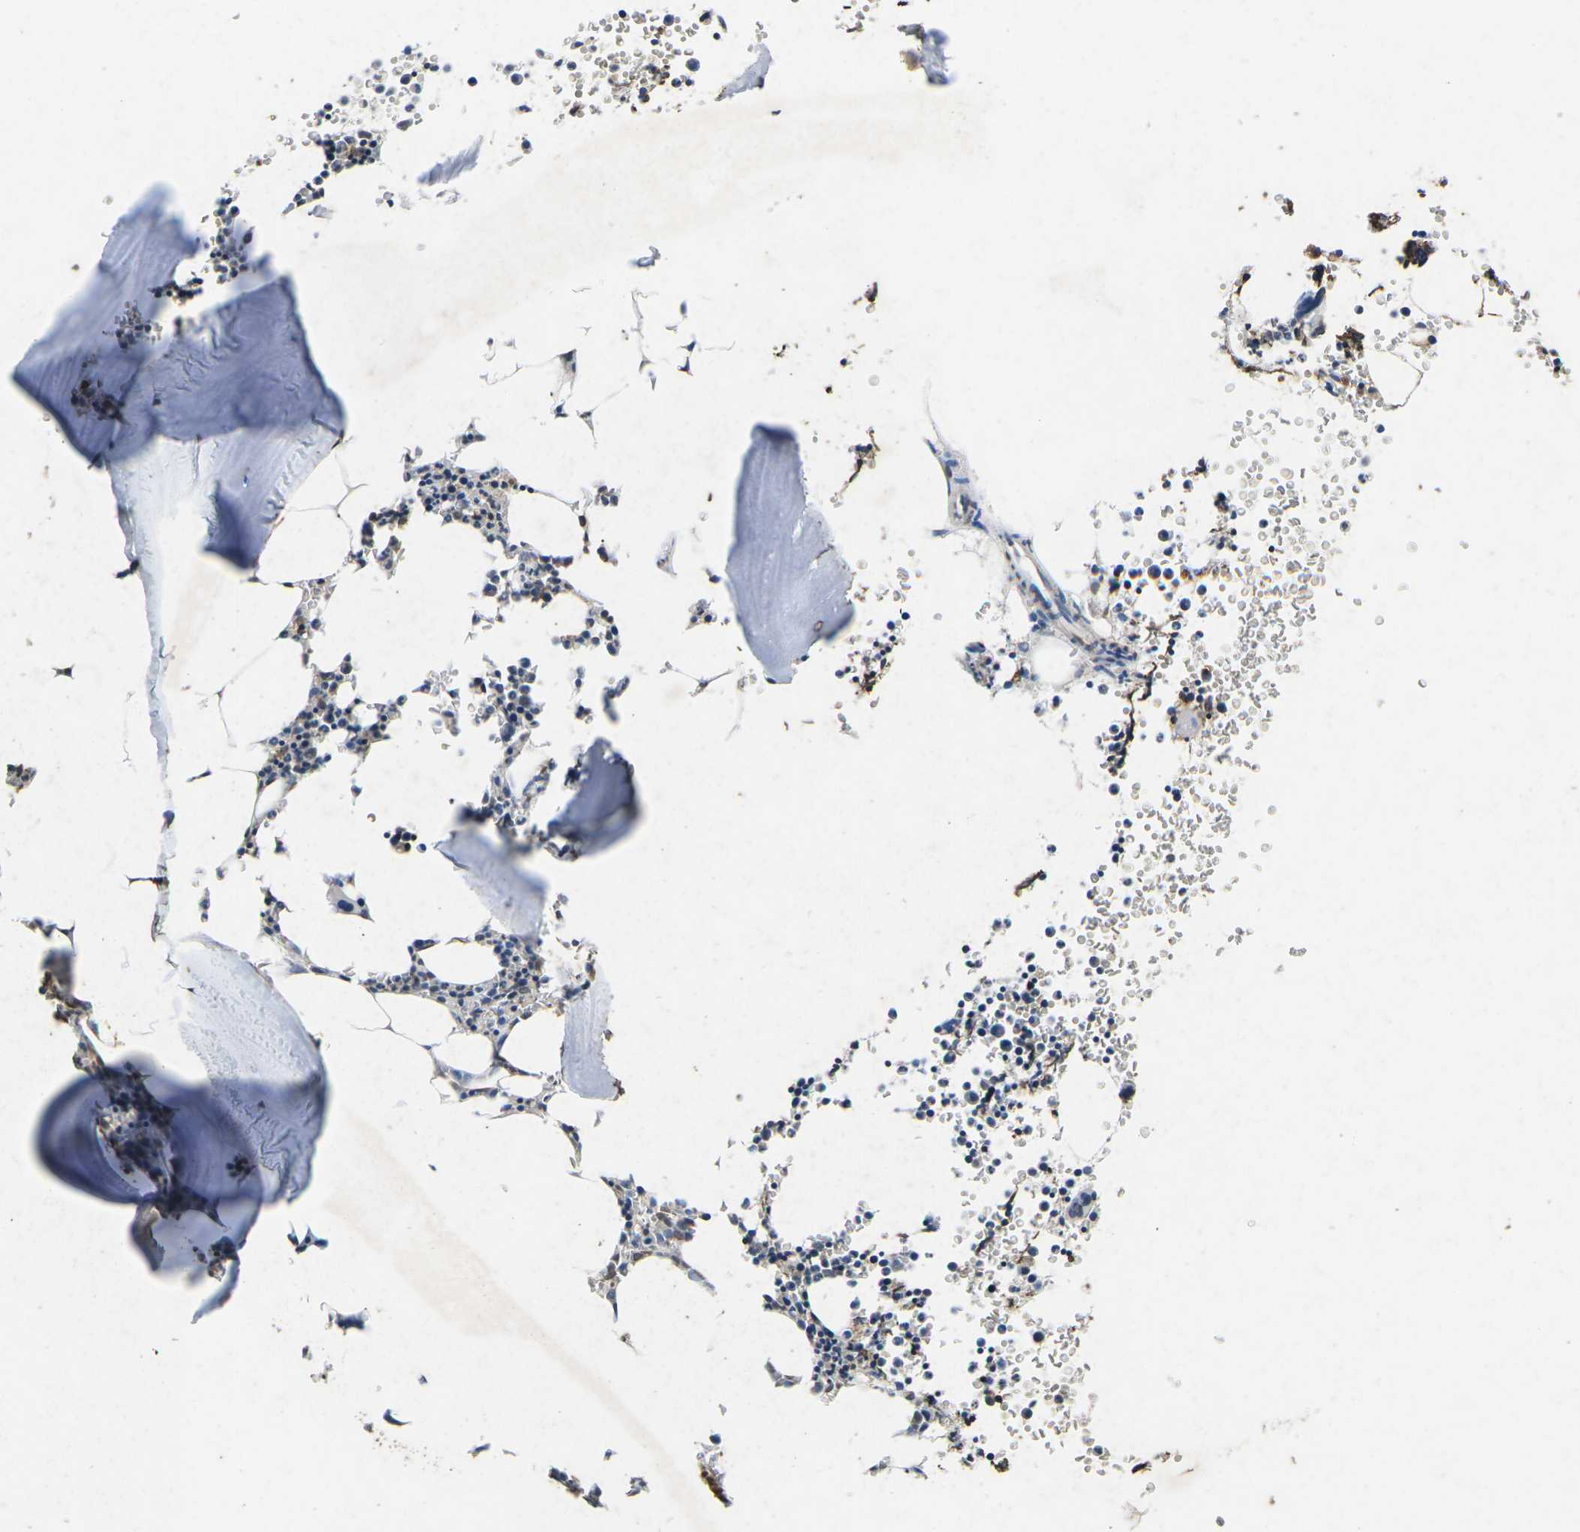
{"staining": {"intensity": "weak", "quantity": "<25%", "location": "cytoplasmic/membranous"}, "tissue": "bone marrow", "cell_type": "Hematopoietic cells", "image_type": "normal", "snomed": [{"axis": "morphology", "description": "Normal tissue, NOS"}, {"axis": "morphology", "description": "Inflammation, NOS"}, {"axis": "topography", "description": "Bone marrow"}], "caption": "Histopathology image shows no significant protein expression in hematopoietic cells of normal bone marrow.", "gene": "SCNN1B", "patient": {"sex": "female", "age": 61}}